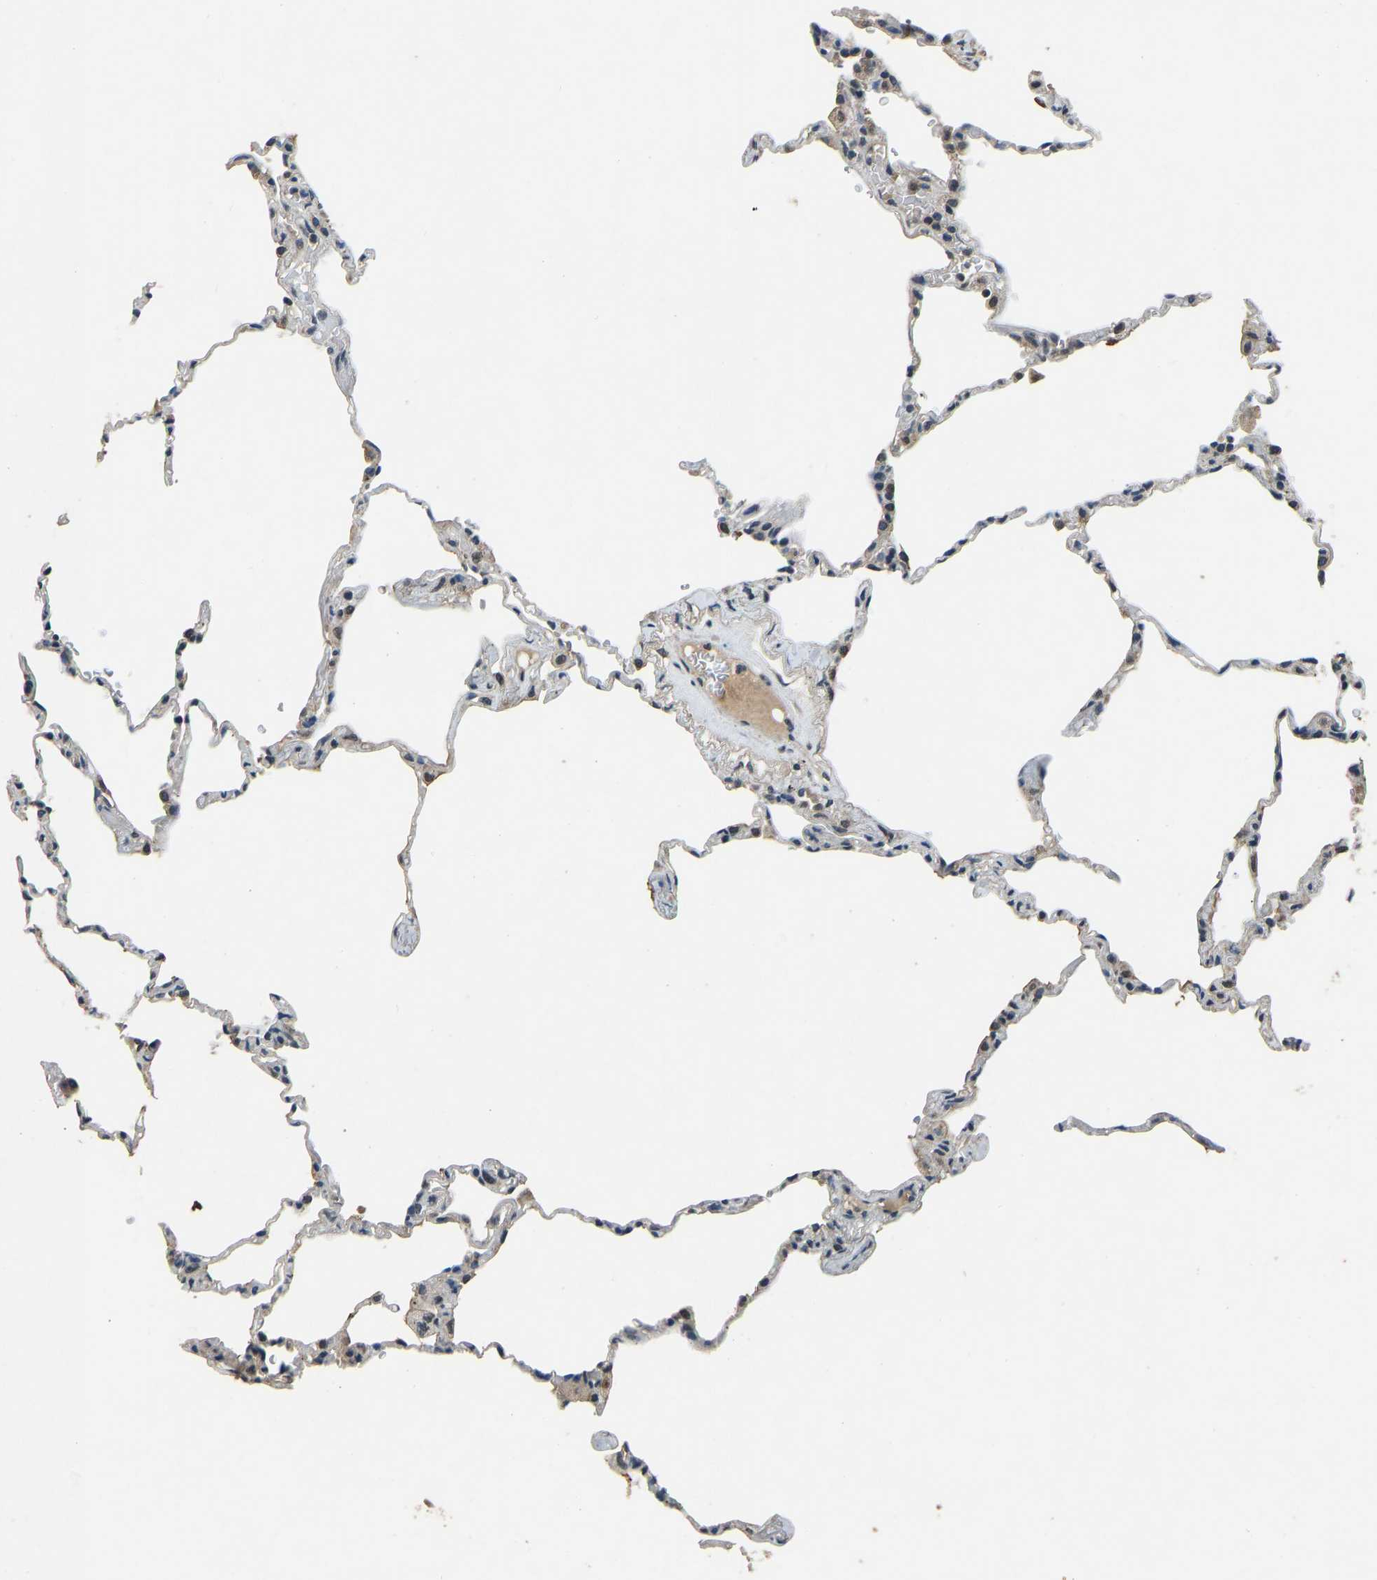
{"staining": {"intensity": "negative", "quantity": "none", "location": "none"}, "tissue": "lung", "cell_type": "Alveolar cells", "image_type": "normal", "snomed": [{"axis": "morphology", "description": "Normal tissue, NOS"}, {"axis": "topography", "description": "Lung"}], "caption": "Protein analysis of unremarkable lung demonstrates no significant expression in alveolar cells. Brightfield microscopy of IHC stained with DAB (brown) and hematoxylin (blue), captured at high magnification.", "gene": "TOX4", "patient": {"sex": "male", "age": 59}}